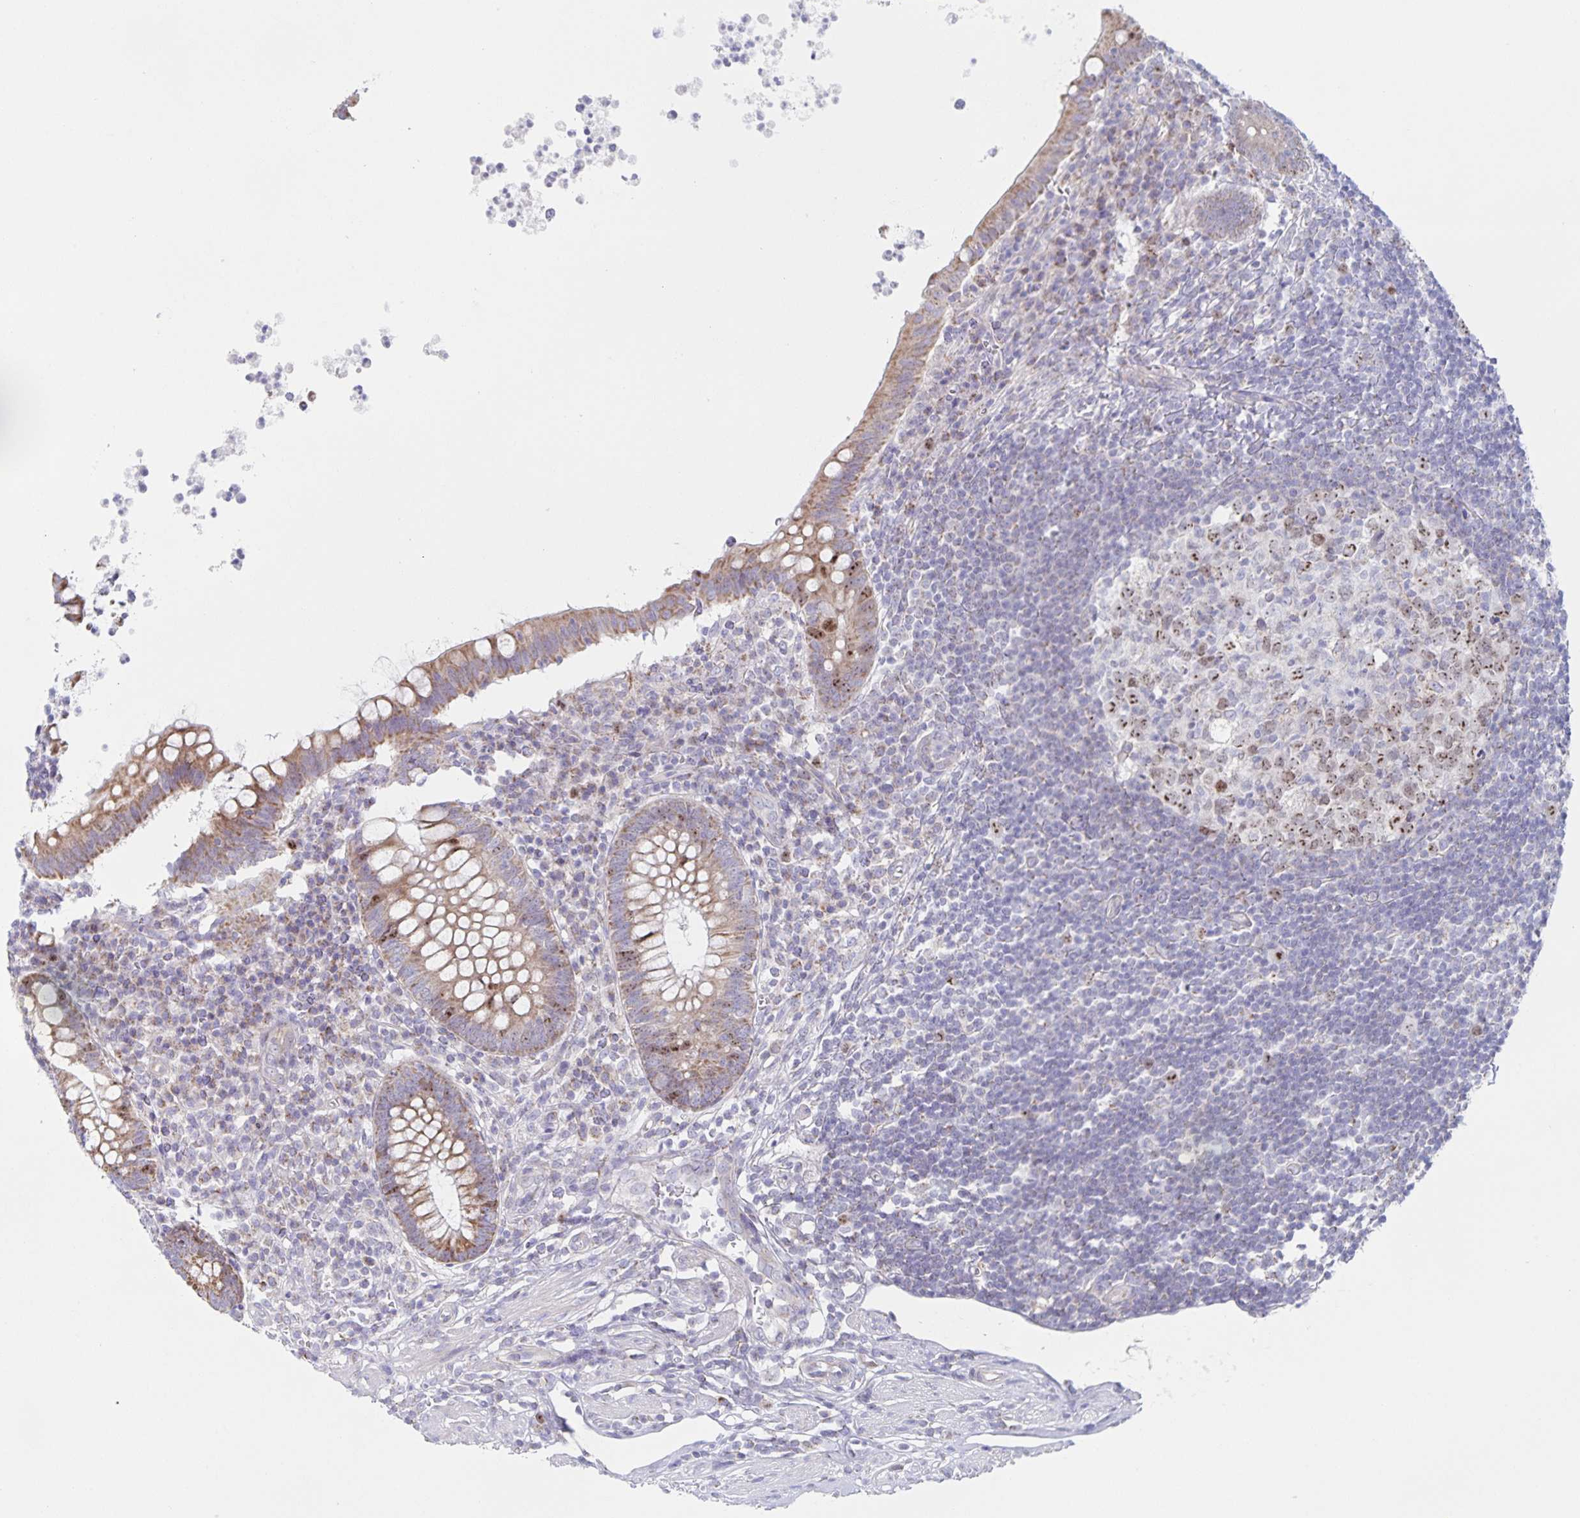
{"staining": {"intensity": "weak", "quantity": ">75%", "location": "cytoplasmic/membranous"}, "tissue": "appendix", "cell_type": "Glandular cells", "image_type": "normal", "snomed": [{"axis": "morphology", "description": "Normal tissue, NOS"}, {"axis": "topography", "description": "Appendix"}], "caption": "Protein expression analysis of benign appendix exhibits weak cytoplasmic/membranous staining in approximately >75% of glandular cells. The staining was performed using DAB, with brown indicating positive protein expression. Nuclei are stained blue with hematoxylin.", "gene": "CENPH", "patient": {"sex": "female", "age": 56}}